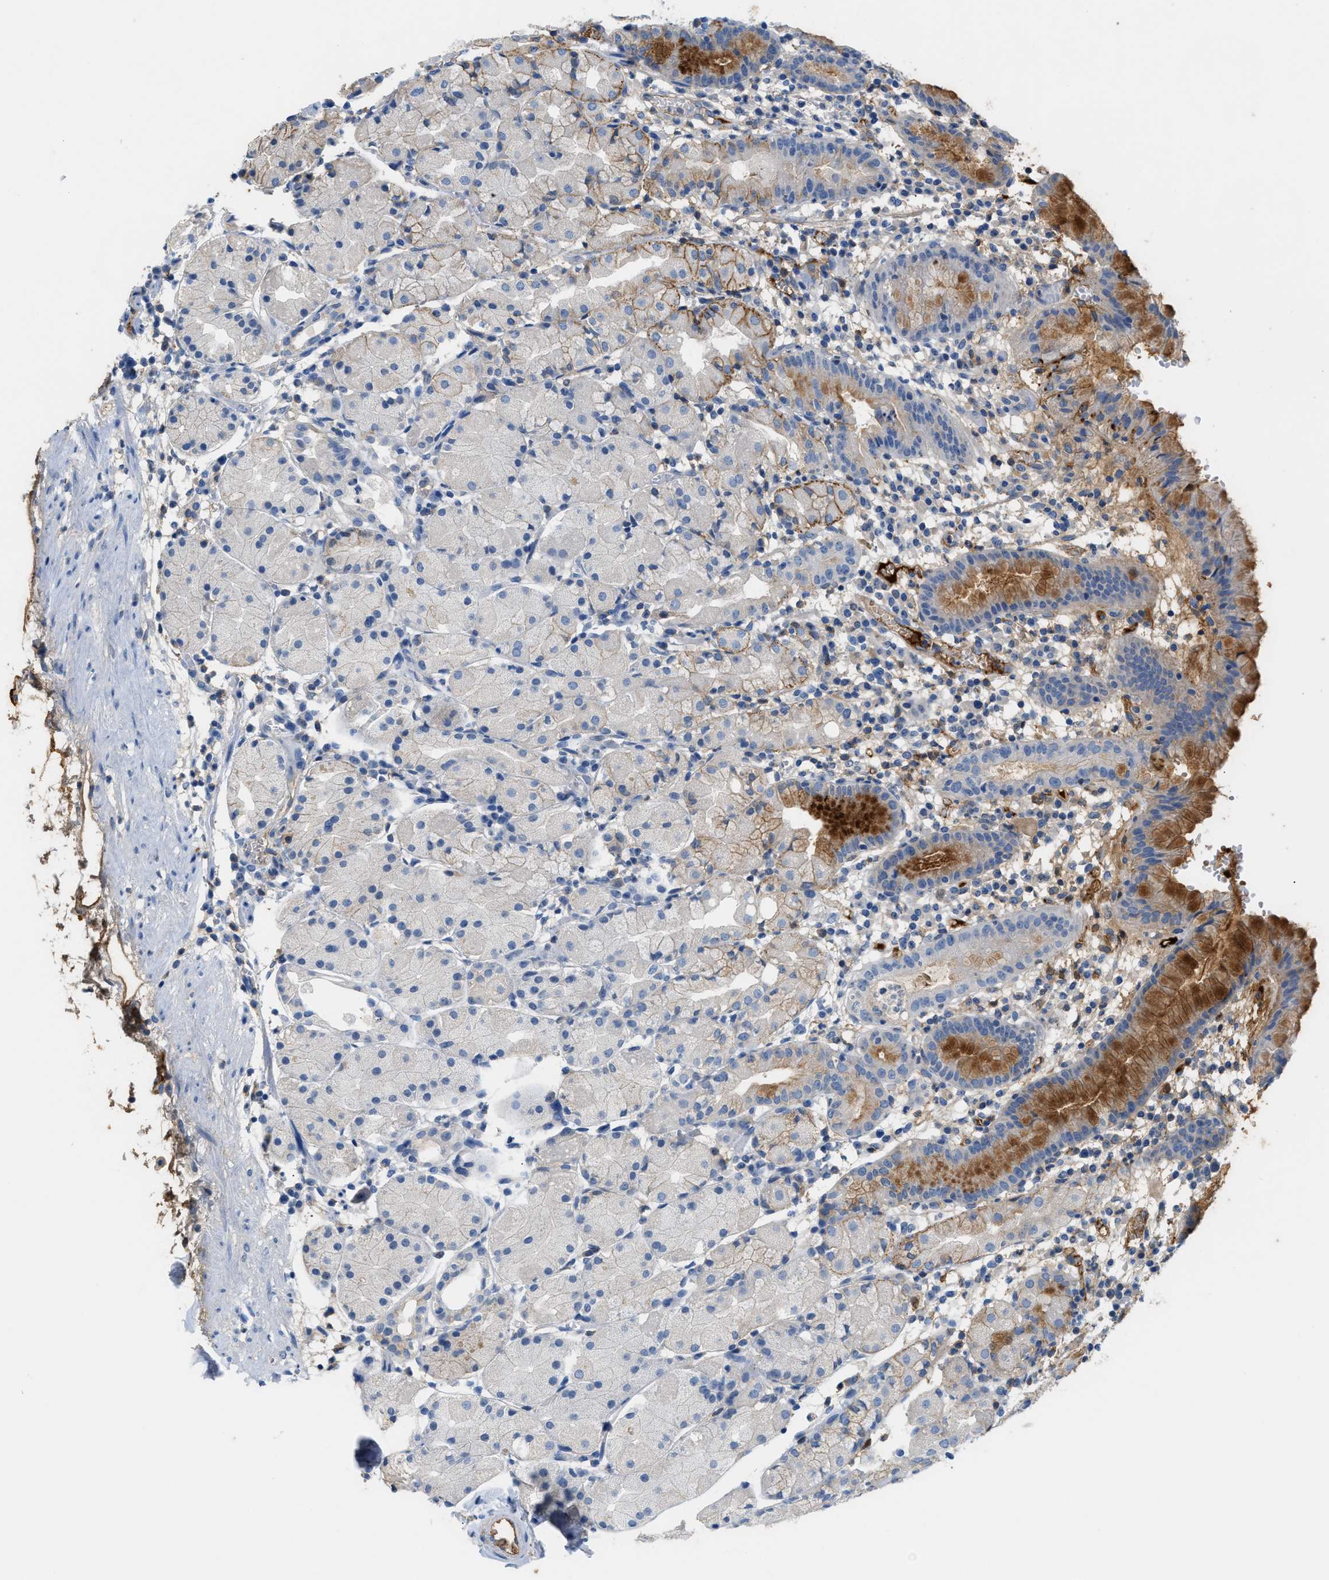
{"staining": {"intensity": "moderate", "quantity": "<25%", "location": "cytoplasmic/membranous"}, "tissue": "stomach", "cell_type": "Glandular cells", "image_type": "normal", "snomed": [{"axis": "morphology", "description": "Normal tissue, NOS"}, {"axis": "topography", "description": "Stomach"}, {"axis": "topography", "description": "Stomach, lower"}], "caption": "A brown stain shows moderate cytoplasmic/membranous expression of a protein in glandular cells of unremarkable stomach. The protein is stained brown, and the nuclei are stained in blue (DAB (3,3'-diaminobenzidine) IHC with brightfield microscopy, high magnification).", "gene": "CFI", "patient": {"sex": "female", "age": 75}}